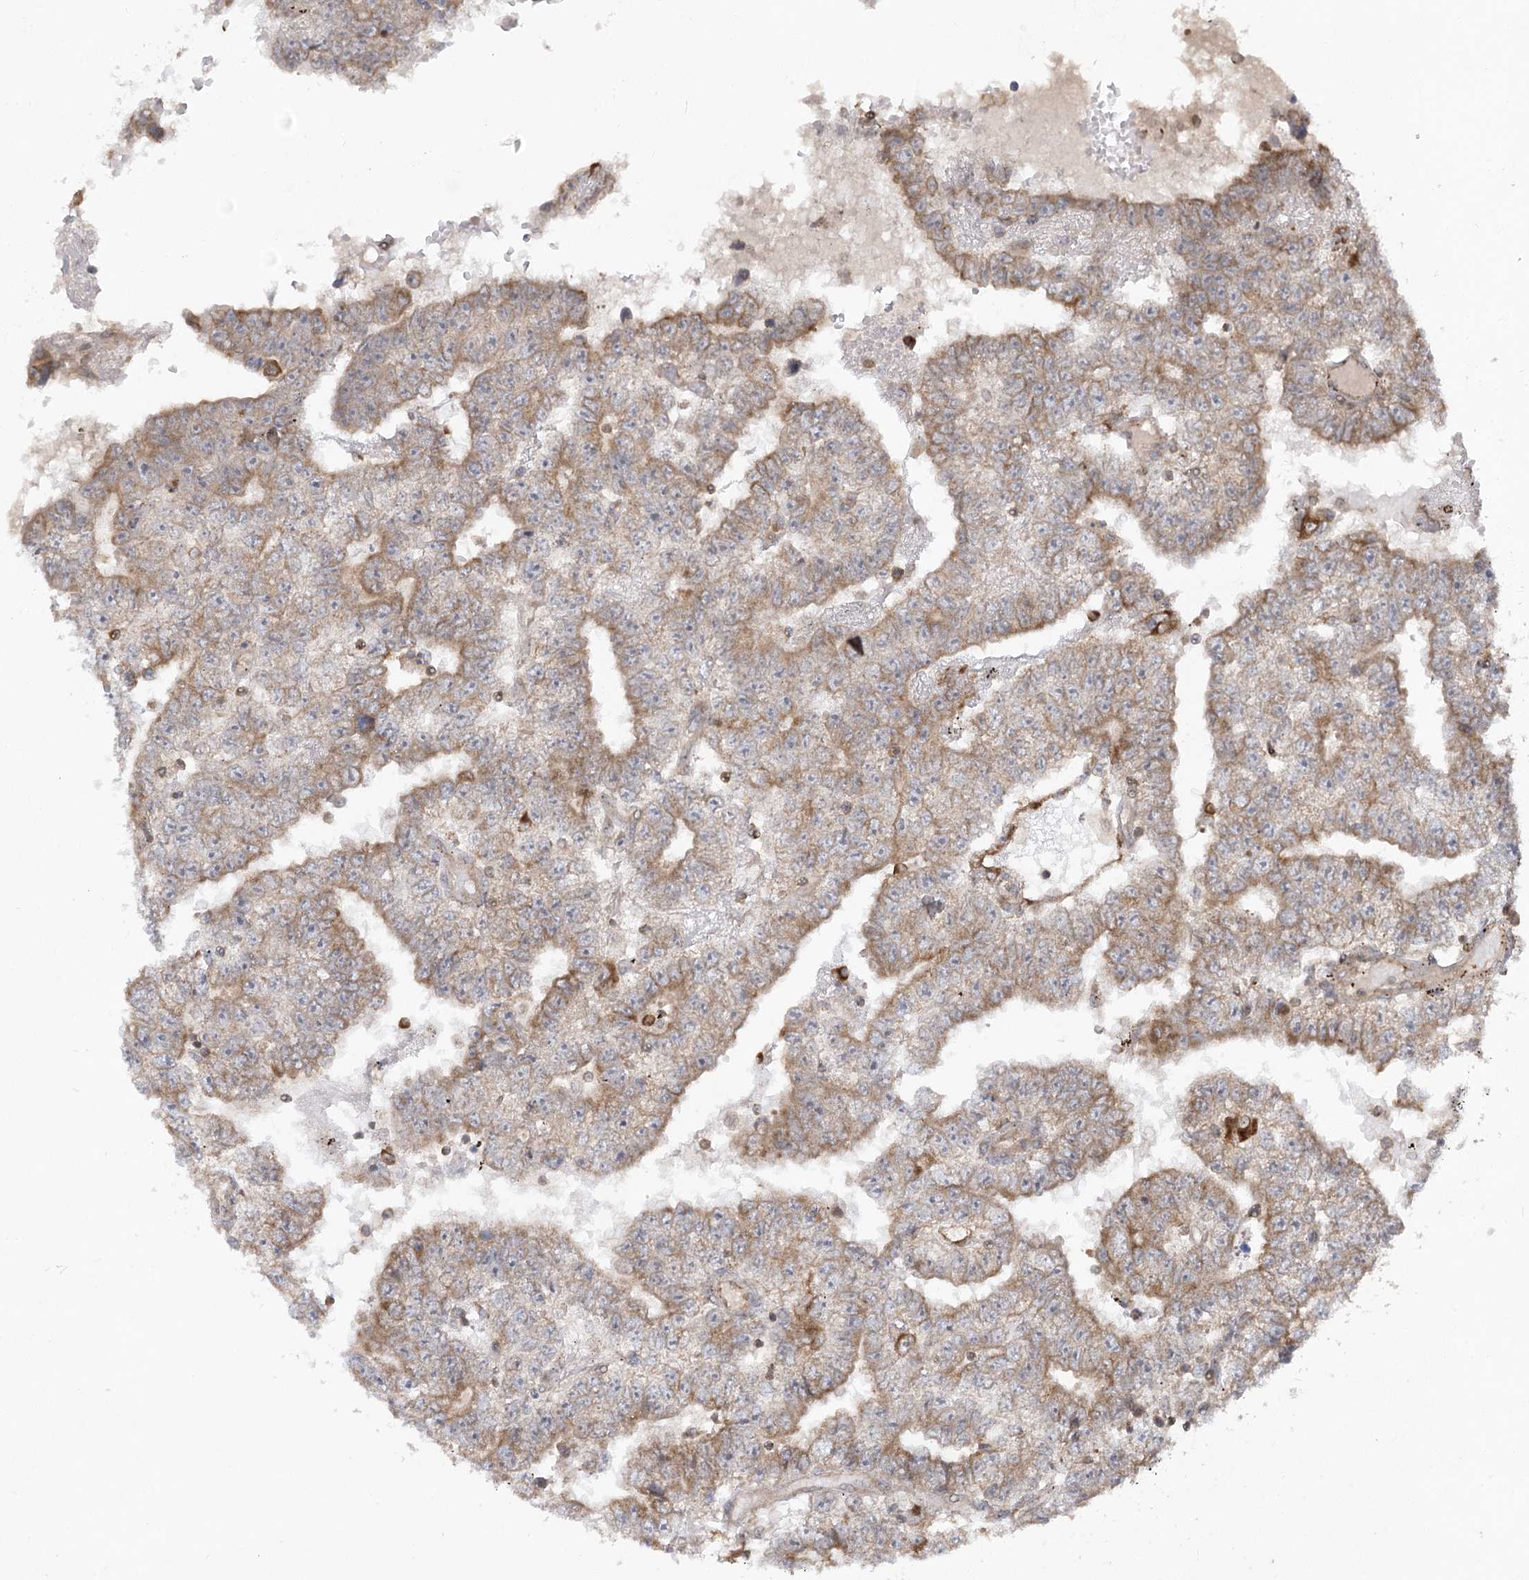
{"staining": {"intensity": "moderate", "quantity": "25%-75%", "location": "cytoplasmic/membranous"}, "tissue": "testis cancer", "cell_type": "Tumor cells", "image_type": "cancer", "snomed": [{"axis": "morphology", "description": "Carcinoma, Embryonal, NOS"}, {"axis": "topography", "description": "Testis"}], "caption": "This is a micrograph of immunohistochemistry staining of testis cancer (embryonal carcinoma), which shows moderate expression in the cytoplasmic/membranous of tumor cells.", "gene": "SYTL1", "patient": {"sex": "male", "age": 25}}